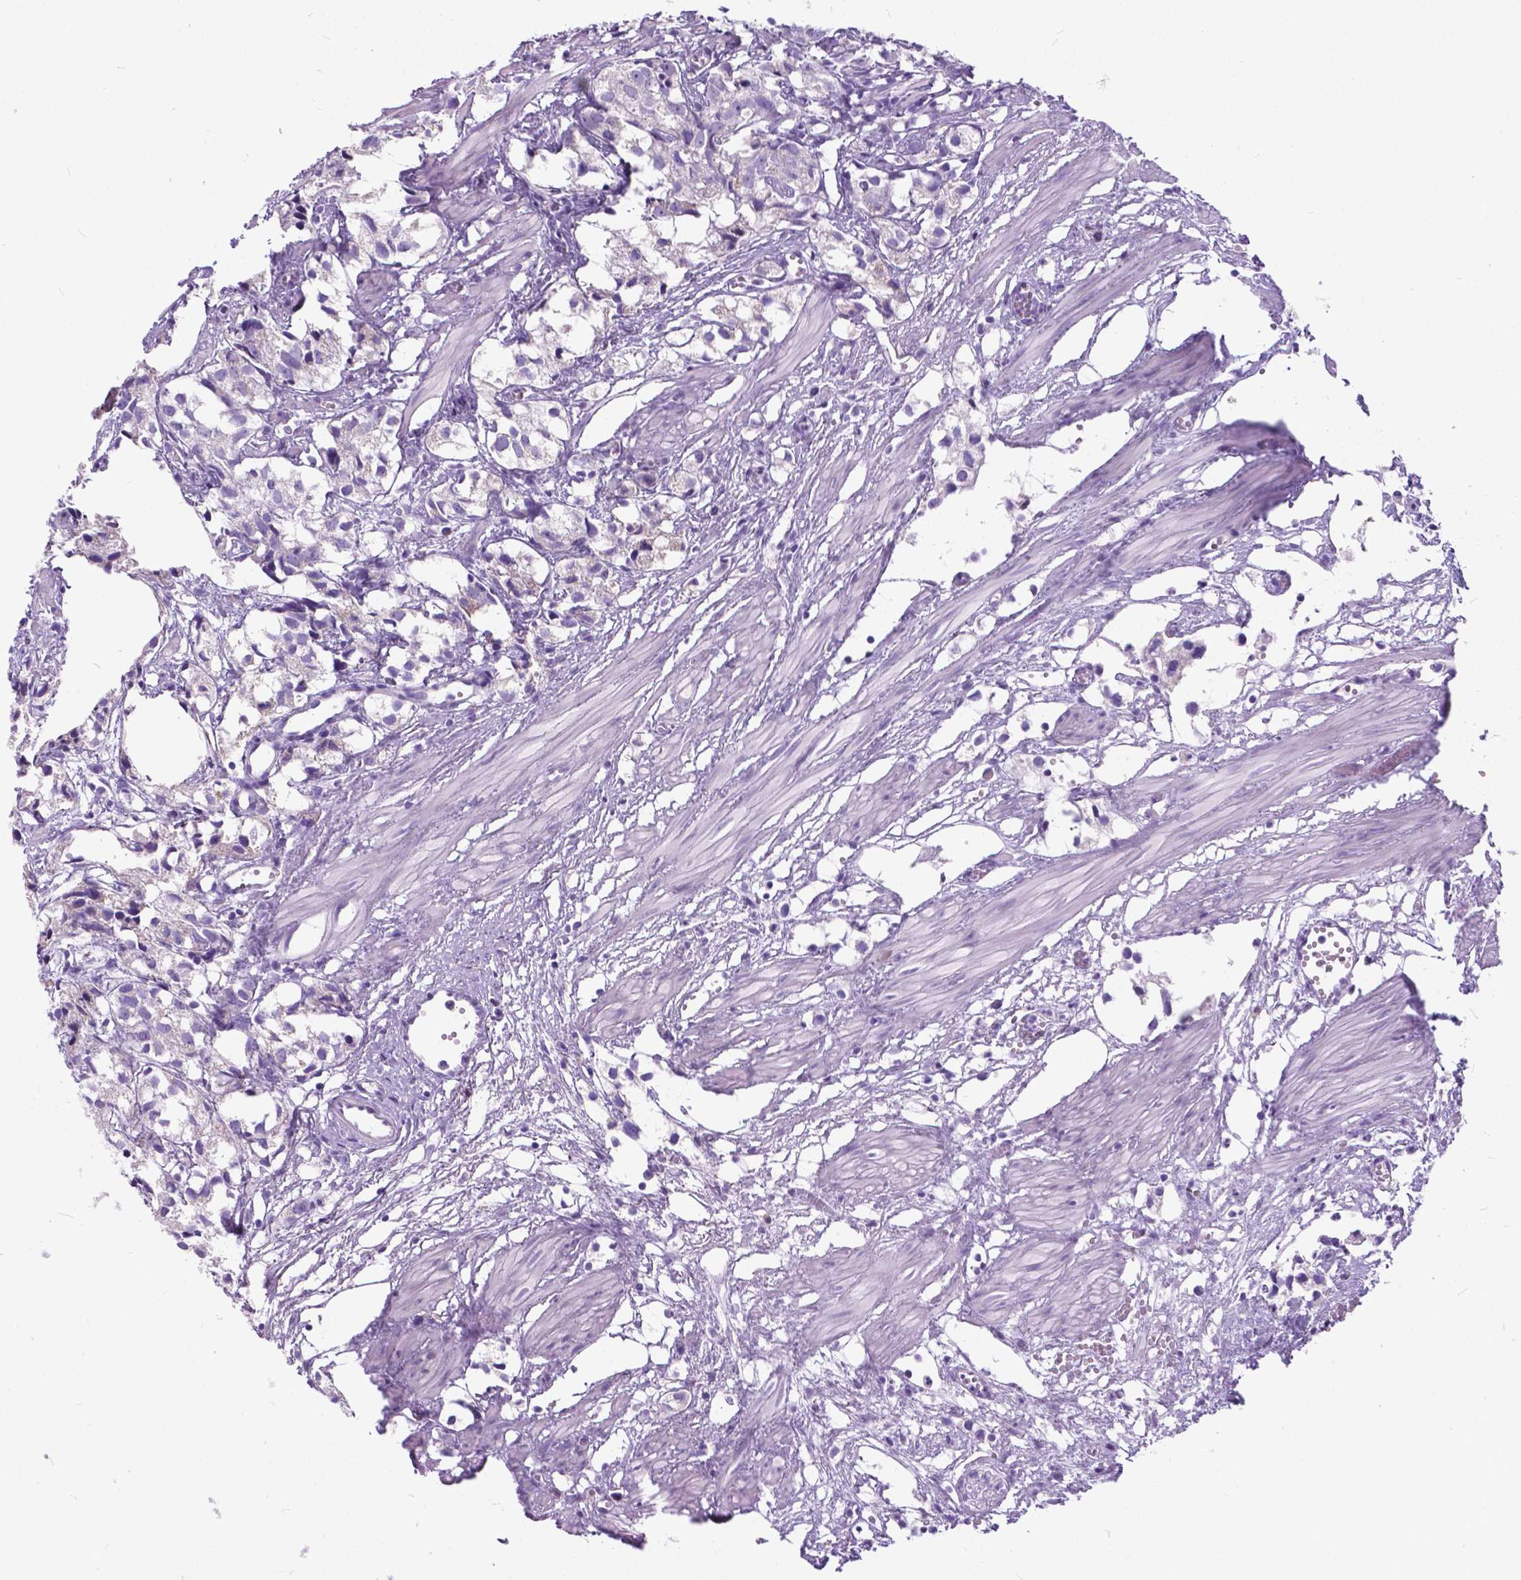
{"staining": {"intensity": "negative", "quantity": "none", "location": "none"}, "tissue": "prostate cancer", "cell_type": "Tumor cells", "image_type": "cancer", "snomed": [{"axis": "morphology", "description": "Adenocarcinoma, High grade"}, {"axis": "topography", "description": "Prostate"}], "caption": "Photomicrograph shows no protein staining in tumor cells of prostate cancer tissue.", "gene": "BSND", "patient": {"sex": "male", "age": 68}}